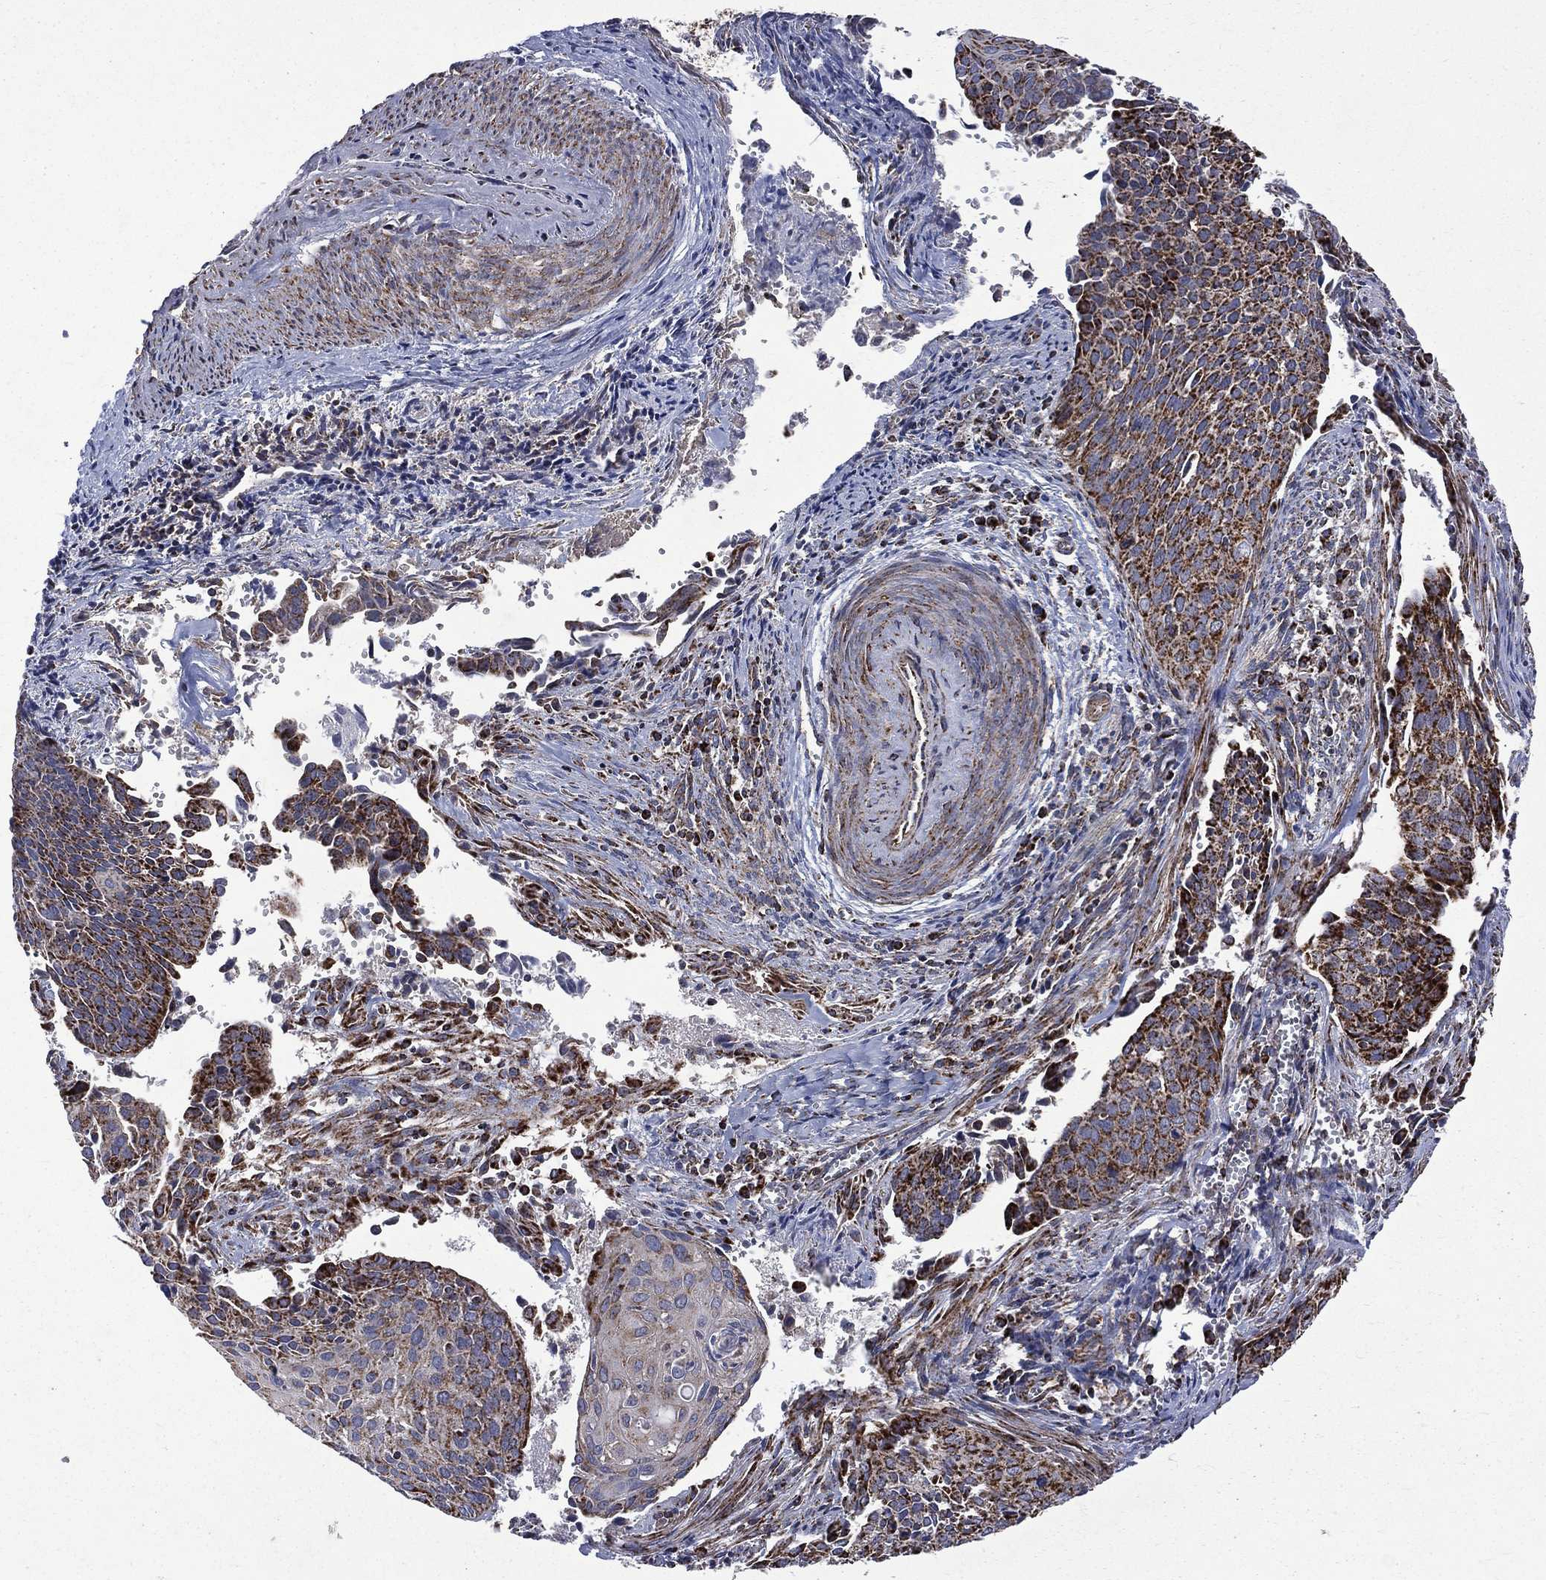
{"staining": {"intensity": "strong", "quantity": ">75%", "location": "cytoplasmic/membranous"}, "tissue": "cervical cancer", "cell_type": "Tumor cells", "image_type": "cancer", "snomed": [{"axis": "morphology", "description": "Squamous cell carcinoma, NOS"}, {"axis": "topography", "description": "Cervix"}], "caption": "There is high levels of strong cytoplasmic/membranous expression in tumor cells of cervical cancer (squamous cell carcinoma), as demonstrated by immunohistochemical staining (brown color).", "gene": "GOT2", "patient": {"sex": "female", "age": 29}}